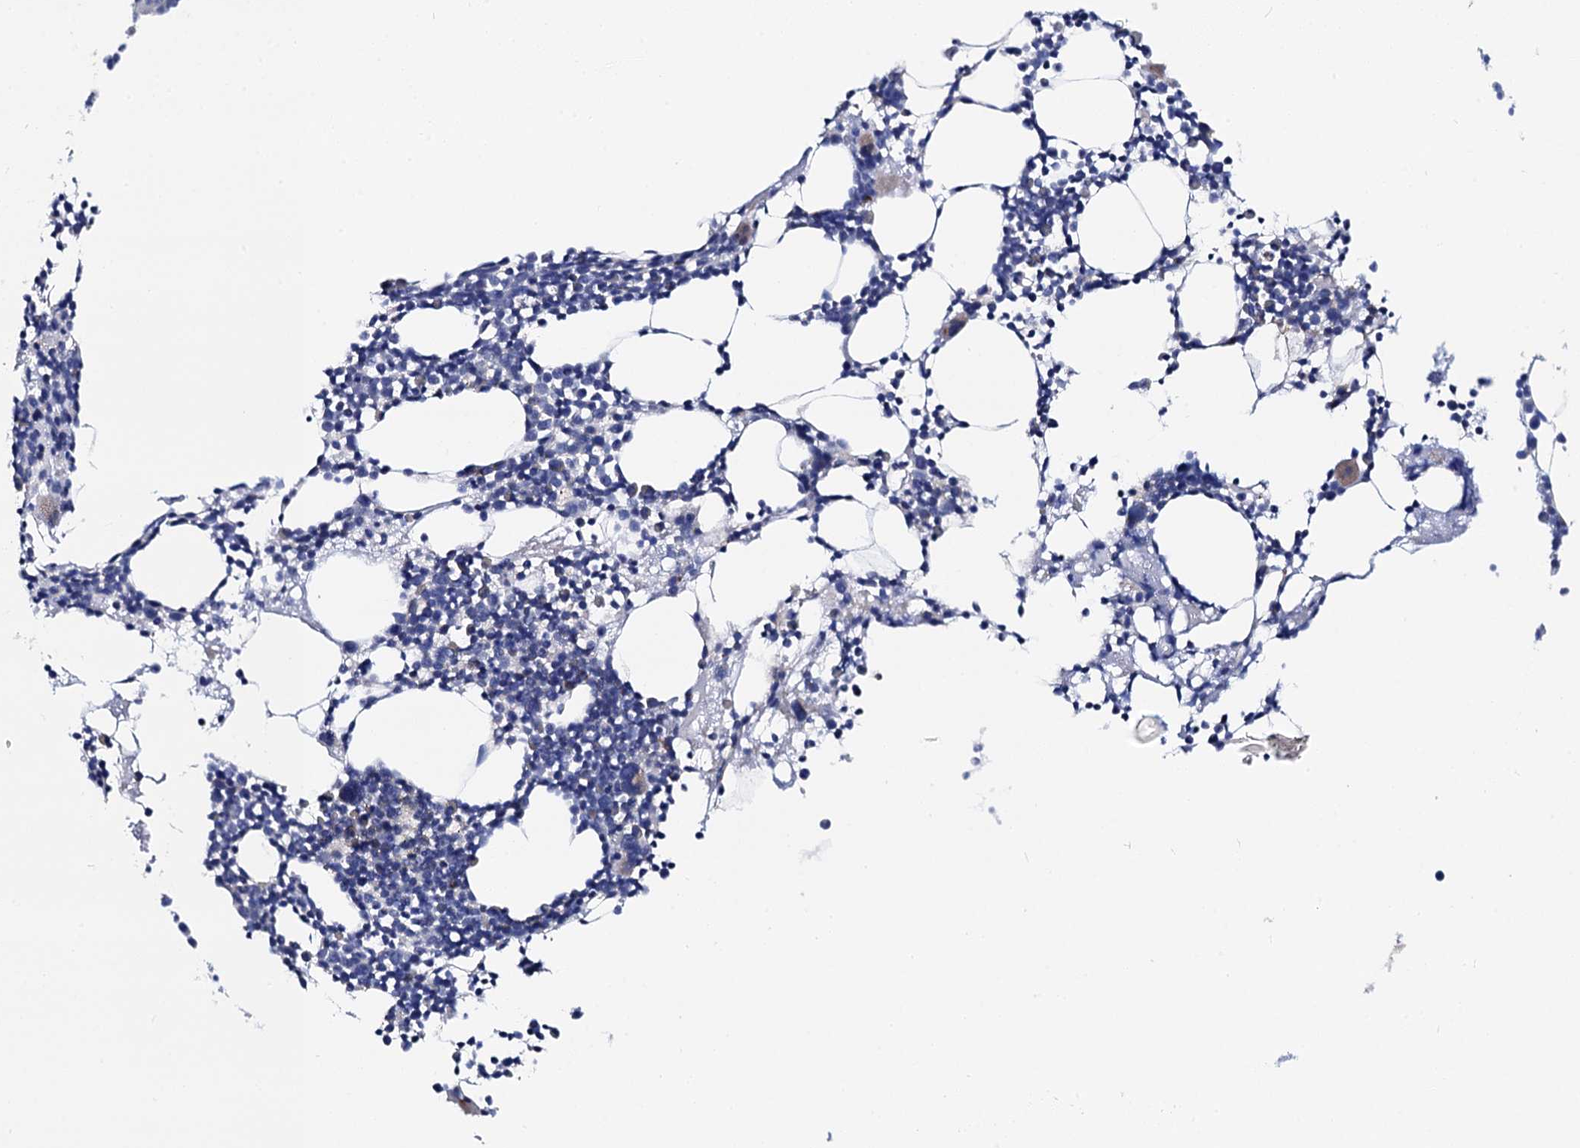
{"staining": {"intensity": "negative", "quantity": "none", "location": "none"}, "tissue": "bone marrow", "cell_type": "Hematopoietic cells", "image_type": "normal", "snomed": [{"axis": "morphology", "description": "Normal tissue, NOS"}, {"axis": "topography", "description": "Bone marrow"}], "caption": "Immunohistochemistry (IHC) image of unremarkable bone marrow: human bone marrow stained with DAB exhibits no significant protein positivity in hematopoietic cells.", "gene": "ACADSB", "patient": {"sex": "female", "age": 52}}